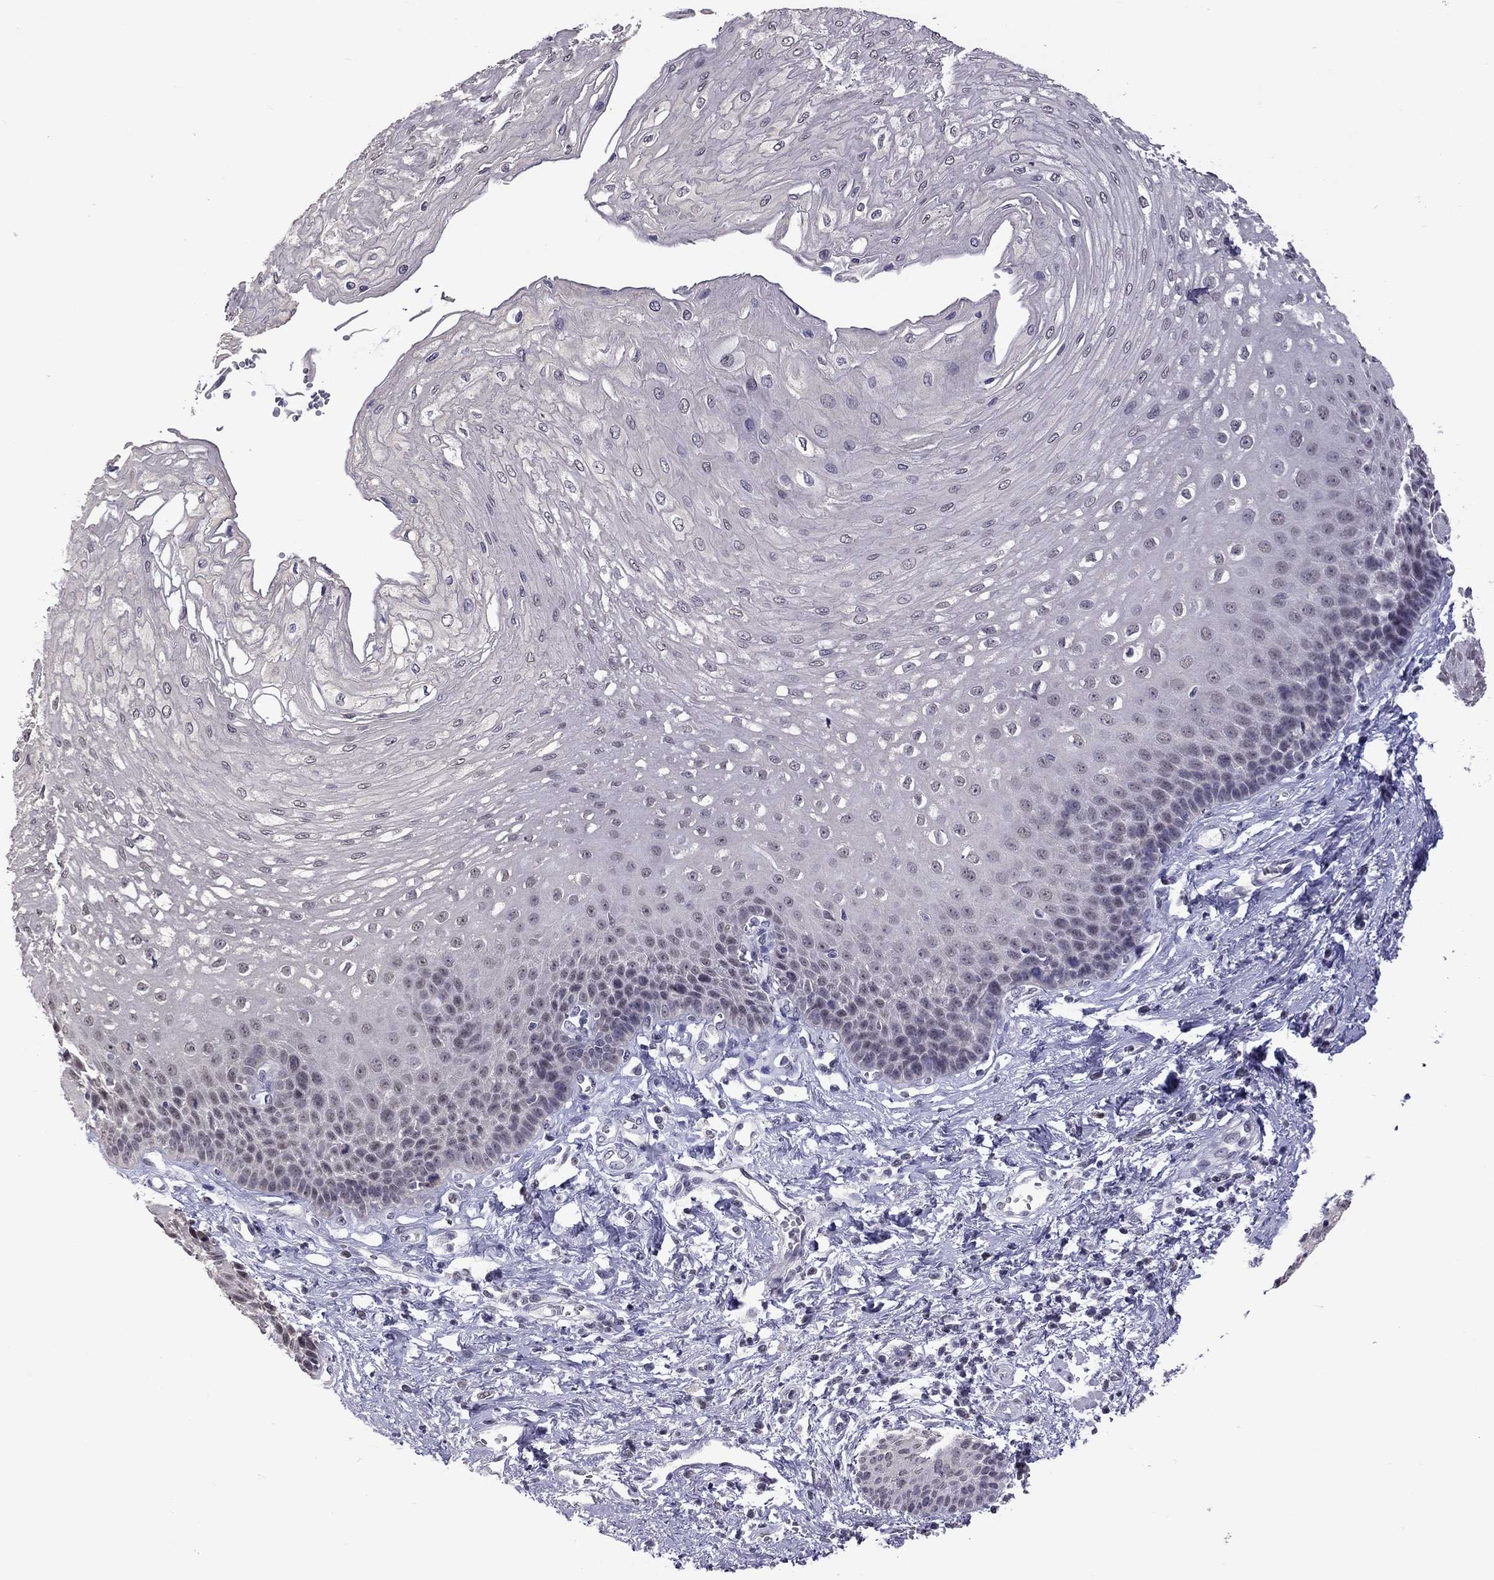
{"staining": {"intensity": "negative", "quantity": "none", "location": "none"}, "tissue": "esophagus", "cell_type": "Squamous epithelial cells", "image_type": "normal", "snomed": [{"axis": "morphology", "description": "Normal tissue, NOS"}, {"axis": "topography", "description": "Esophagus"}], "caption": "Squamous epithelial cells are negative for brown protein staining in normal esophagus.", "gene": "PPP1R3A", "patient": {"sex": "female", "age": 62}}